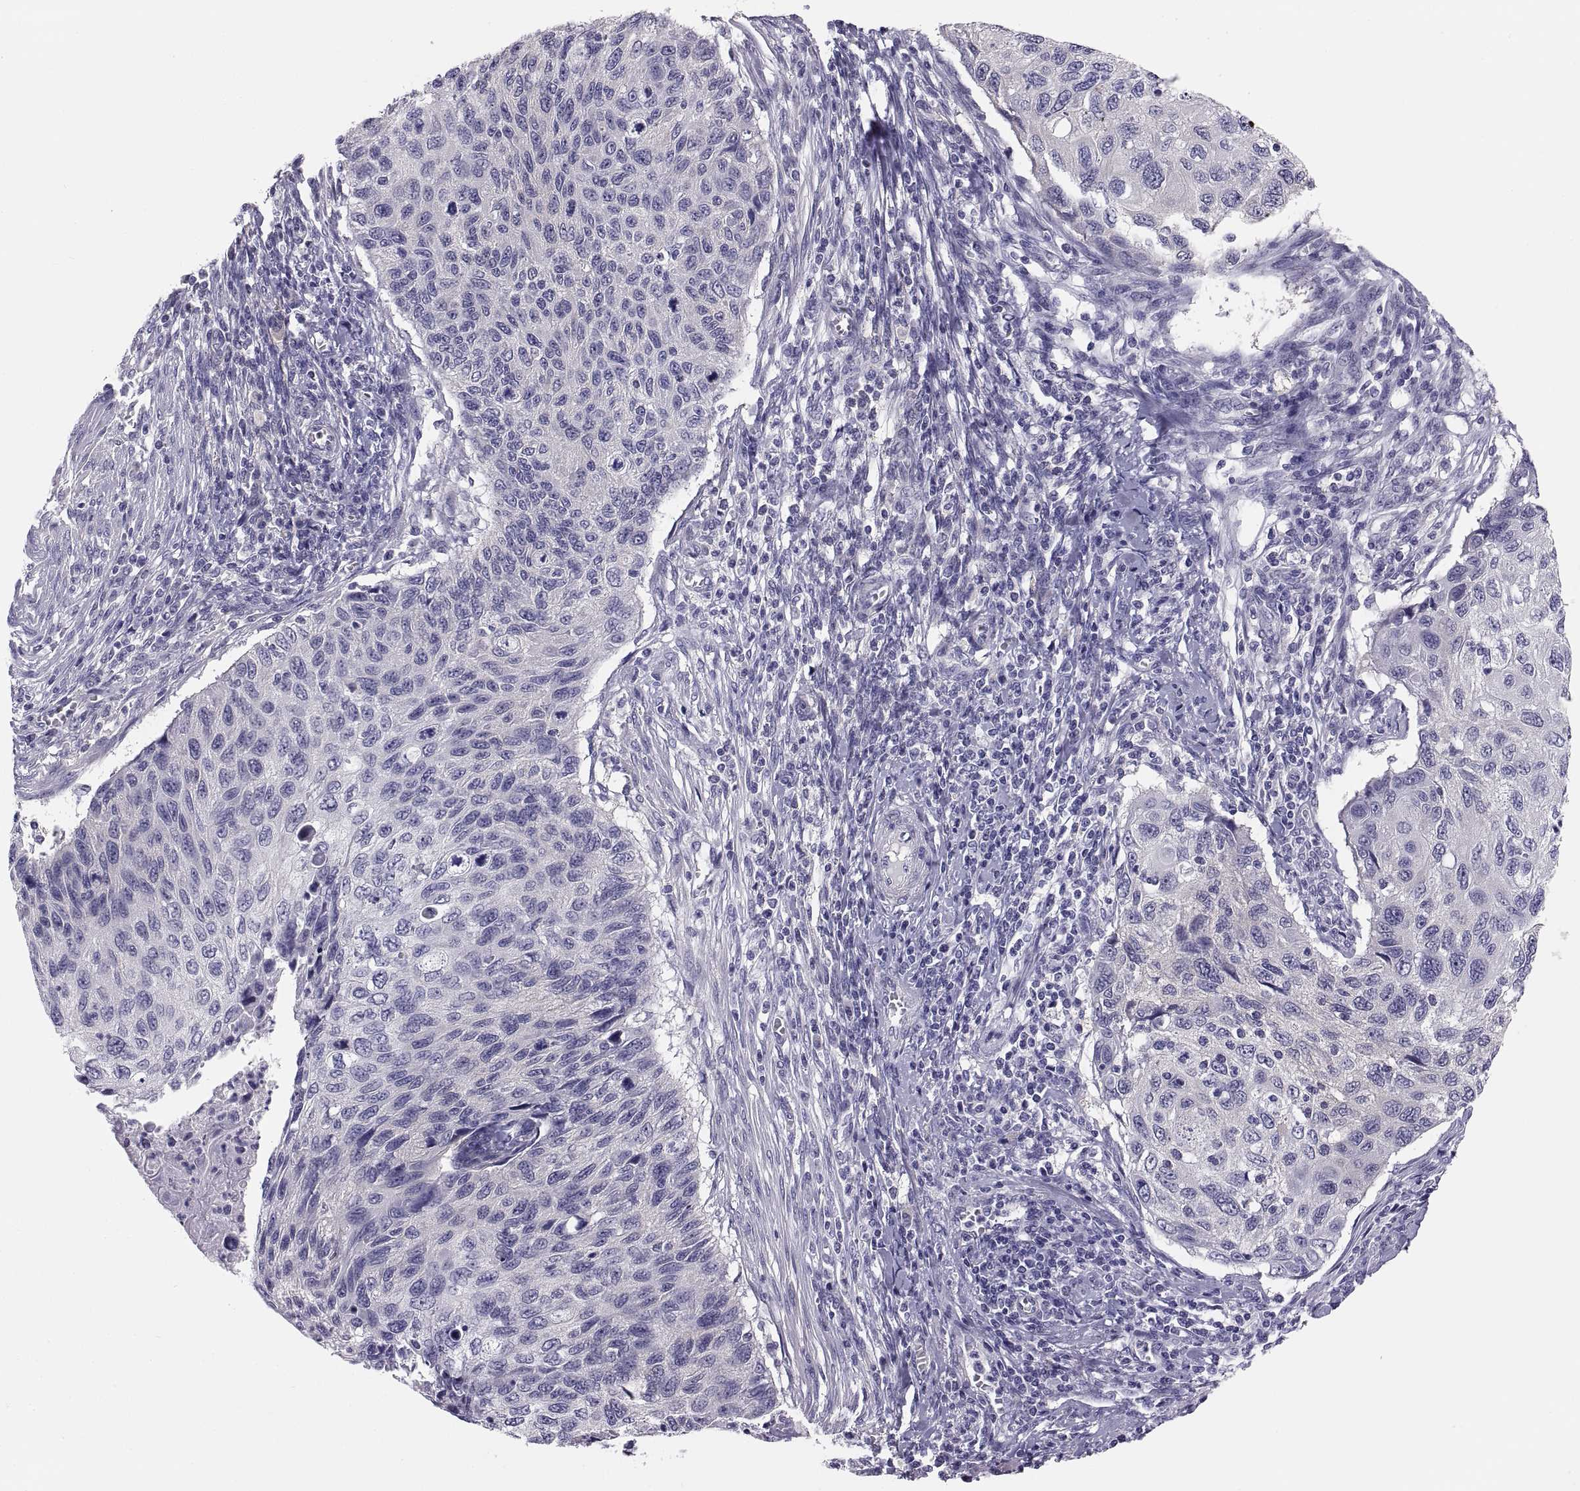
{"staining": {"intensity": "negative", "quantity": "none", "location": "none"}, "tissue": "cervical cancer", "cell_type": "Tumor cells", "image_type": "cancer", "snomed": [{"axis": "morphology", "description": "Squamous cell carcinoma, NOS"}, {"axis": "topography", "description": "Cervix"}], "caption": "High magnification brightfield microscopy of cervical cancer stained with DAB (3,3'-diaminobenzidine) (brown) and counterstained with hematoxylin (blue): tumor cells show no significant expression. (Brightfield microscopy of DAB (3,3'-diaminobenzidine) IHC at high magnification).", "gene": "STRC", "patient": {"sex": "female", "age": 70}}